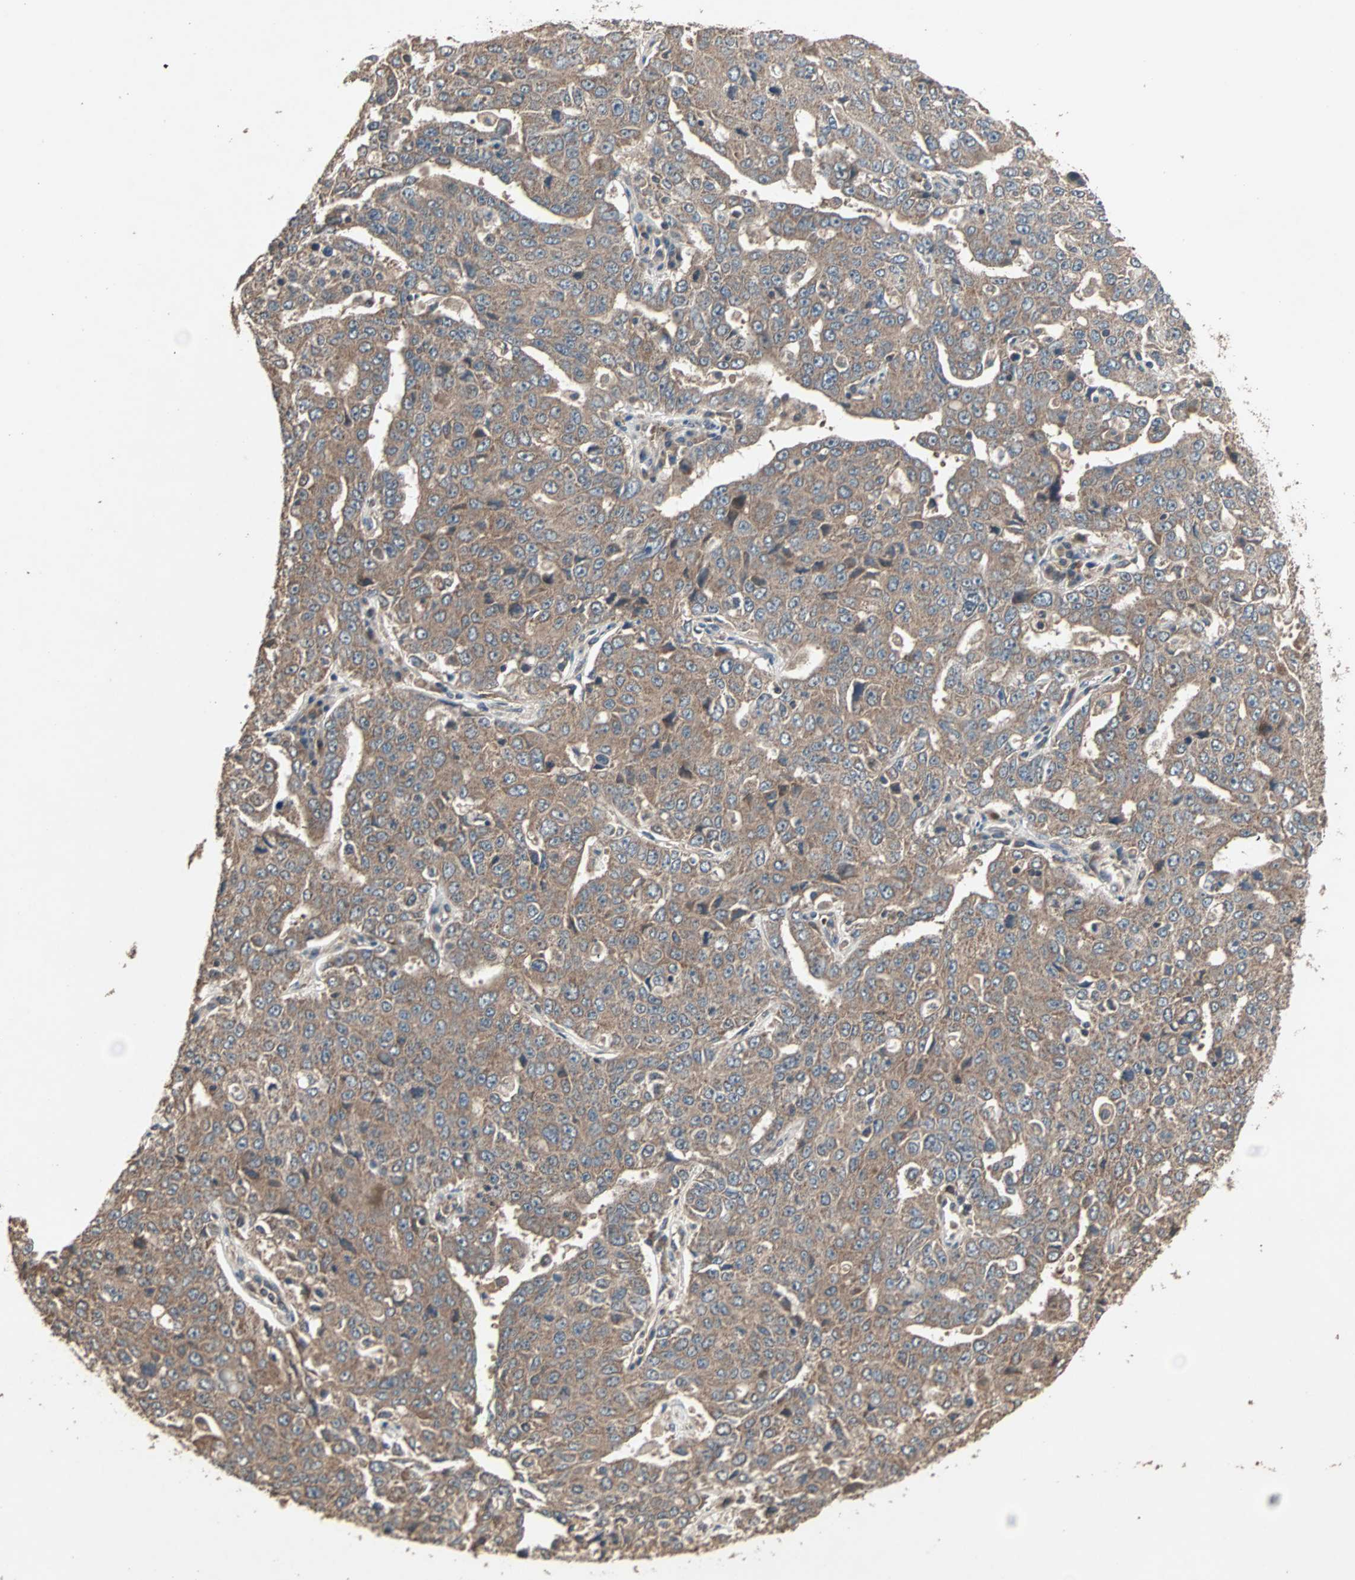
{"staining": {"intensity": "moderate", "quantity": ">75%", "location": "cytoplasmic/membranous"}, "tissue": "ovarian cancer", "cell_type": "Tumor cells", "image_type": "cancer", "snomed": [{"axis": "morphology", "description": "Carcinoma, endometroid"}, {"axis": "topography", "description": "Ovary"}], "caption": "This is an image of immunohistochemistry staining of endometroid carcinoma (ovarian), which shows moderate expression in the cytoplasmic/membranous of tumor cells.", "gene": "UBAC1", "patient": {"sex": "female", "age": 62}}